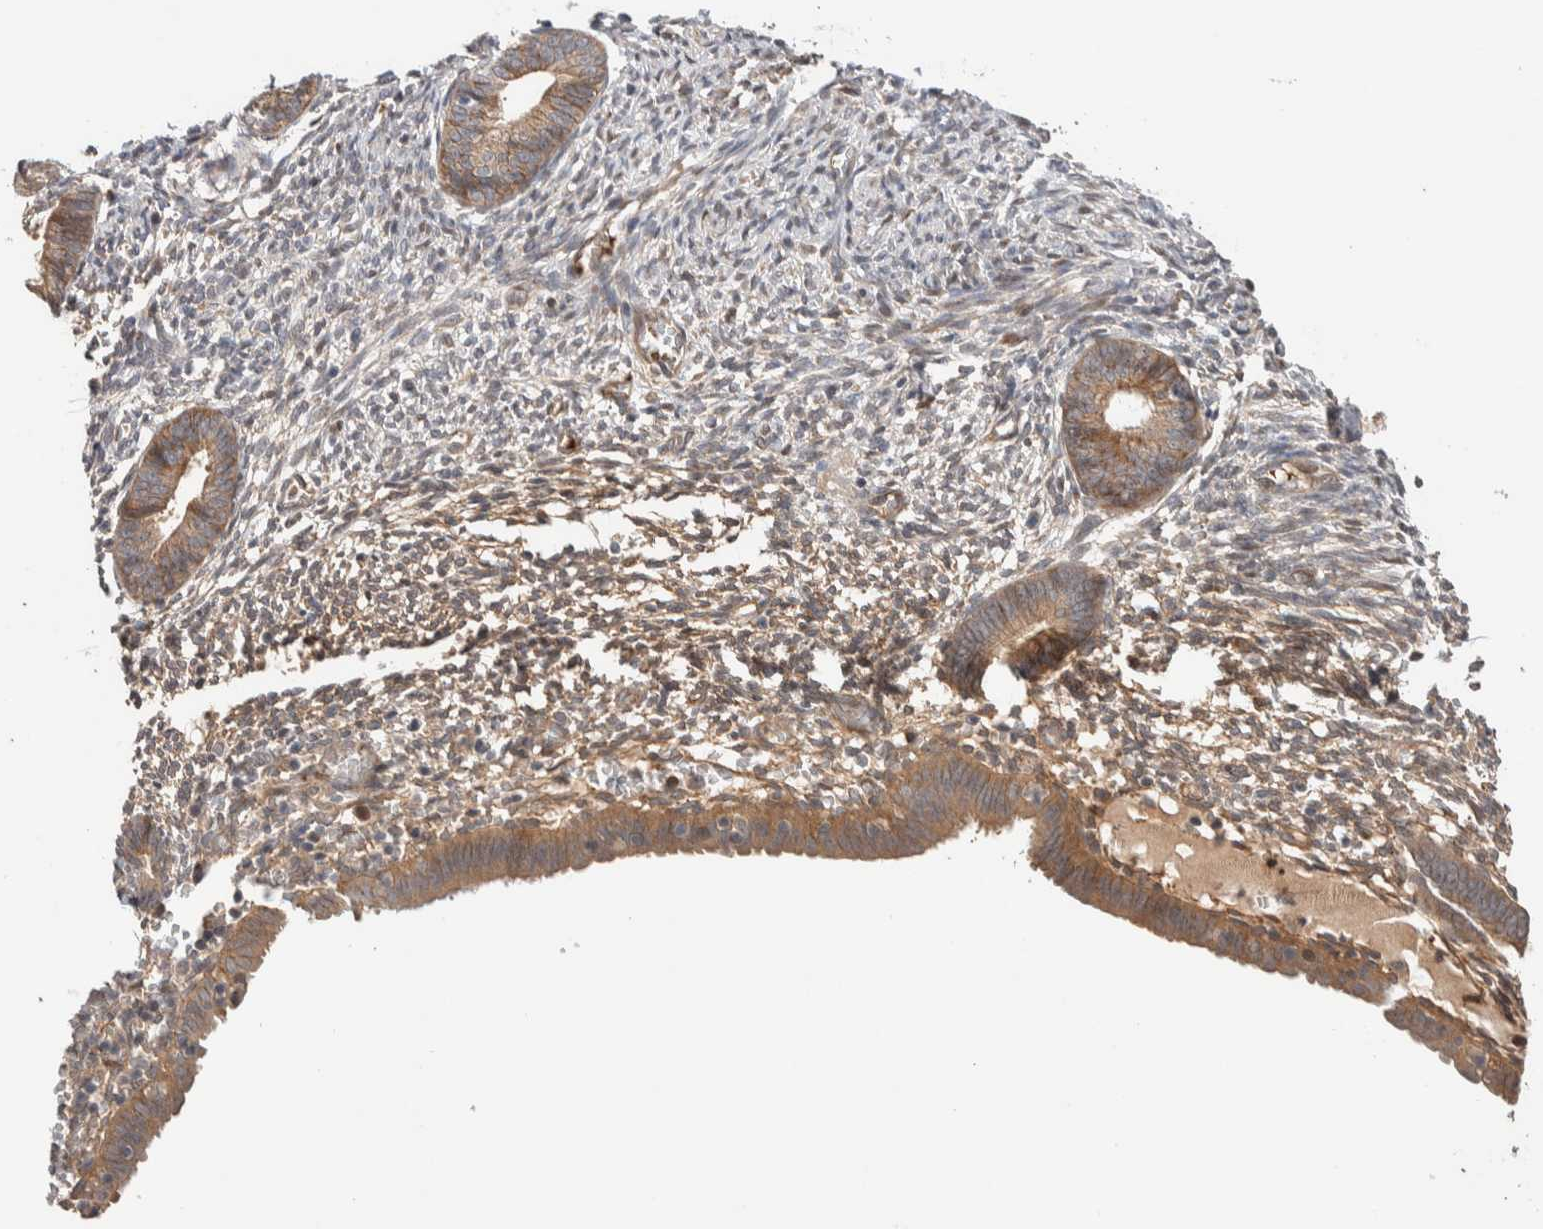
{"staining": {"intensity": "moderate", "quantity": ">75%", "location": "cytoplasmic/membranous"}, "tissue": "endometrium", "cell_type": "Cells in endometrial stroma", "image_type": "normal", "snomed": [{"axis": "morphology", "description": "Normal tissue, NOS"}, {"axis": "morphology", "description": "Atrophy, NOS"}, {"axis": "topography", "description": "Uterus"}, {"axis": "topography", "description": "Endometrium"}], "caption": "The histopathology image reveals immunohistochemical staining of benign endometrium. There is moderate cytoplasmic/membranous expression is seen in about >75% of cells in endometrial stroma.", "gene": "CASK", "patient": {"sex": "female", "age": 68}}